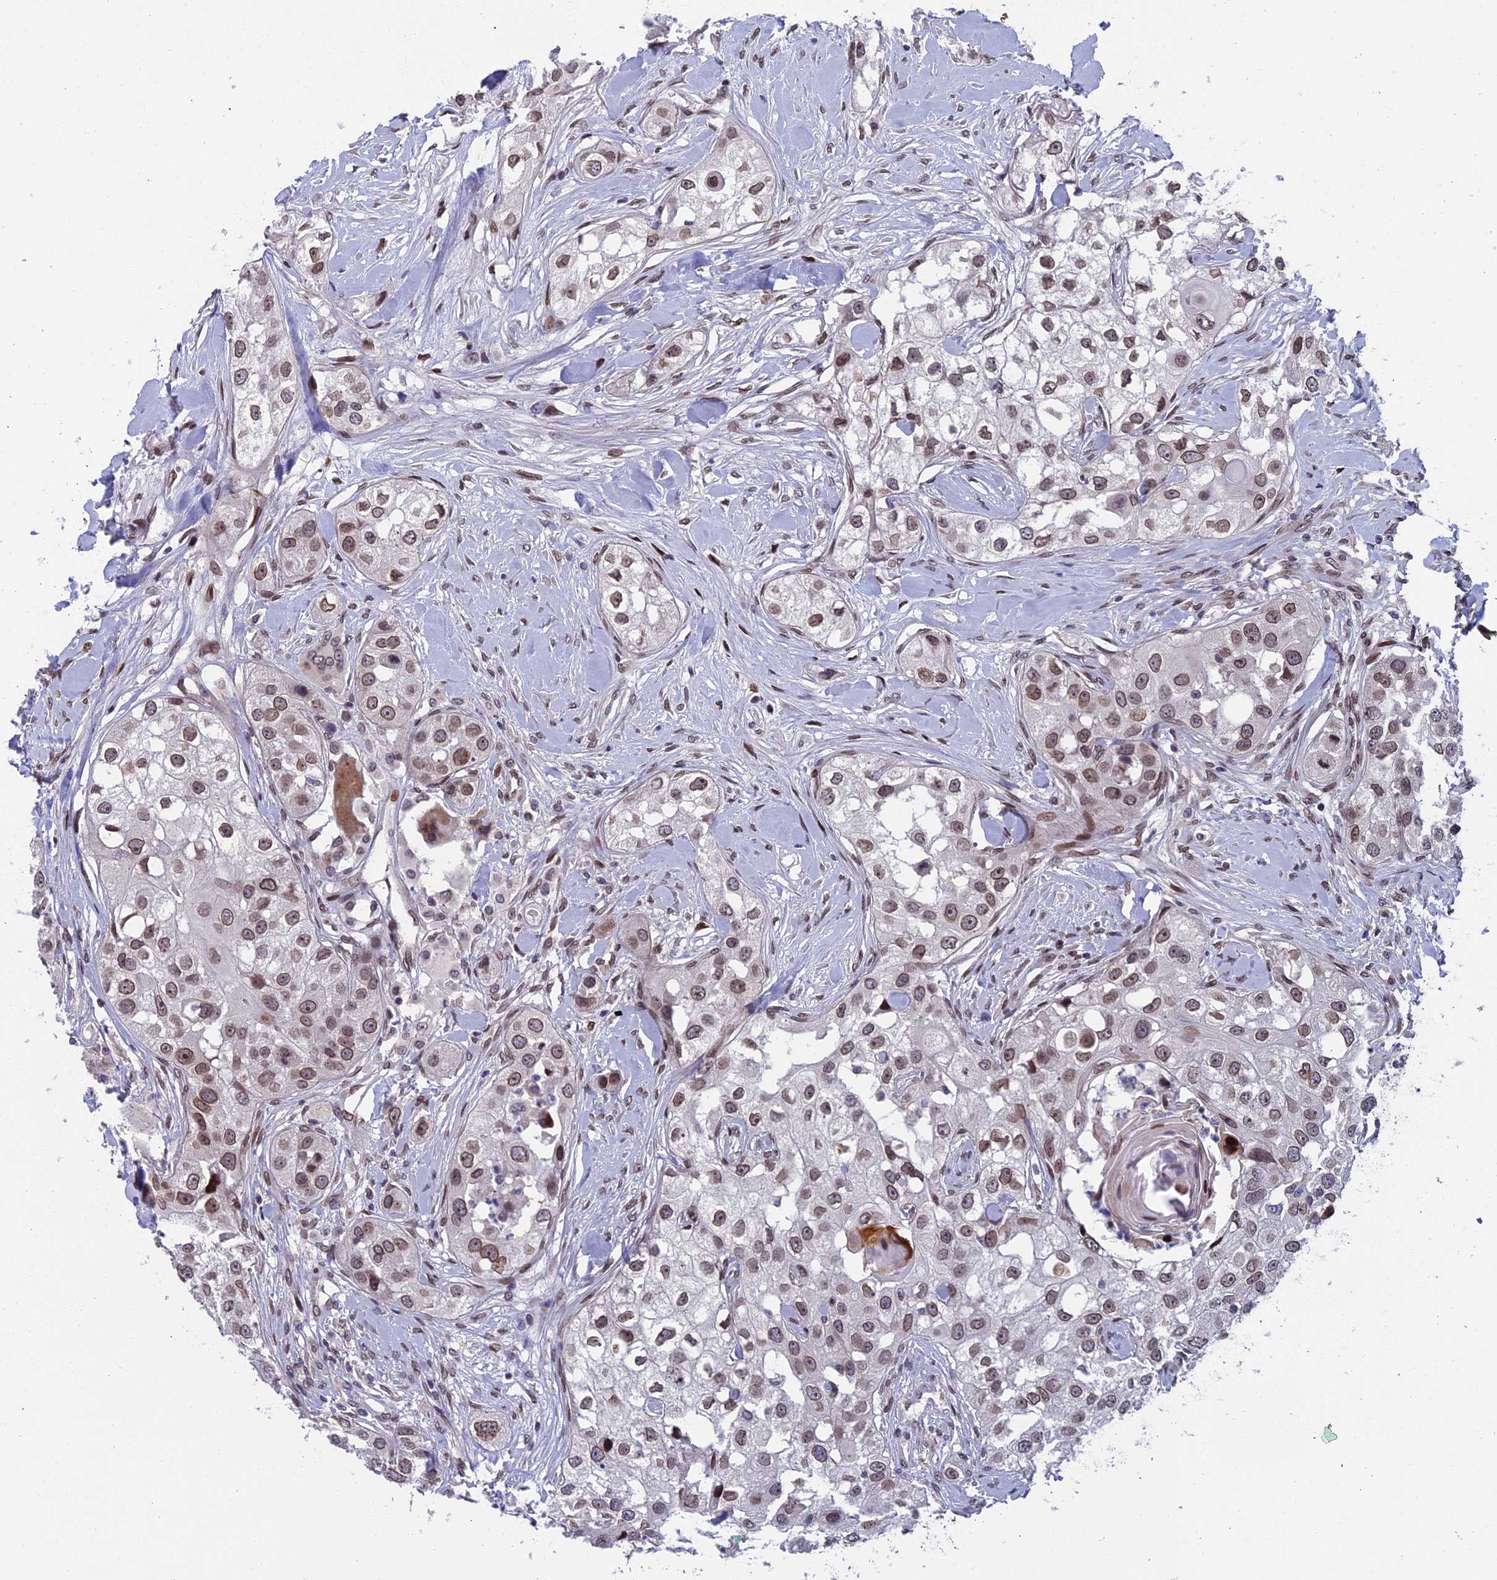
{"staining": {"intensity": "moderate", "quantity": ">75%", "location": "cytoplasmic/membranous,nuclear"}, "tissue": "head and neck cancer", "cell_type": "Tumor cells", "image_type": "cancer", "snomed": [{"axis": "morphology", "description": "Normal tissue, NOS"}, {"axis": "morphology", "description": "Squamous cell carcinoma, NOS"}, {"axis": "topography", "description": "Skeletal muscle"}, {"axis": "topography", "description": "Head-Neck"}], "caption": "Approximately >75% of tumor cells in head and neck cancer display moderate cytoplasmic/membranous and nuclear protein expression as visualized by brown immunohistochemical staining.", "gene": "GPSM1", "patient": {"sex": "male", "age": 51}}